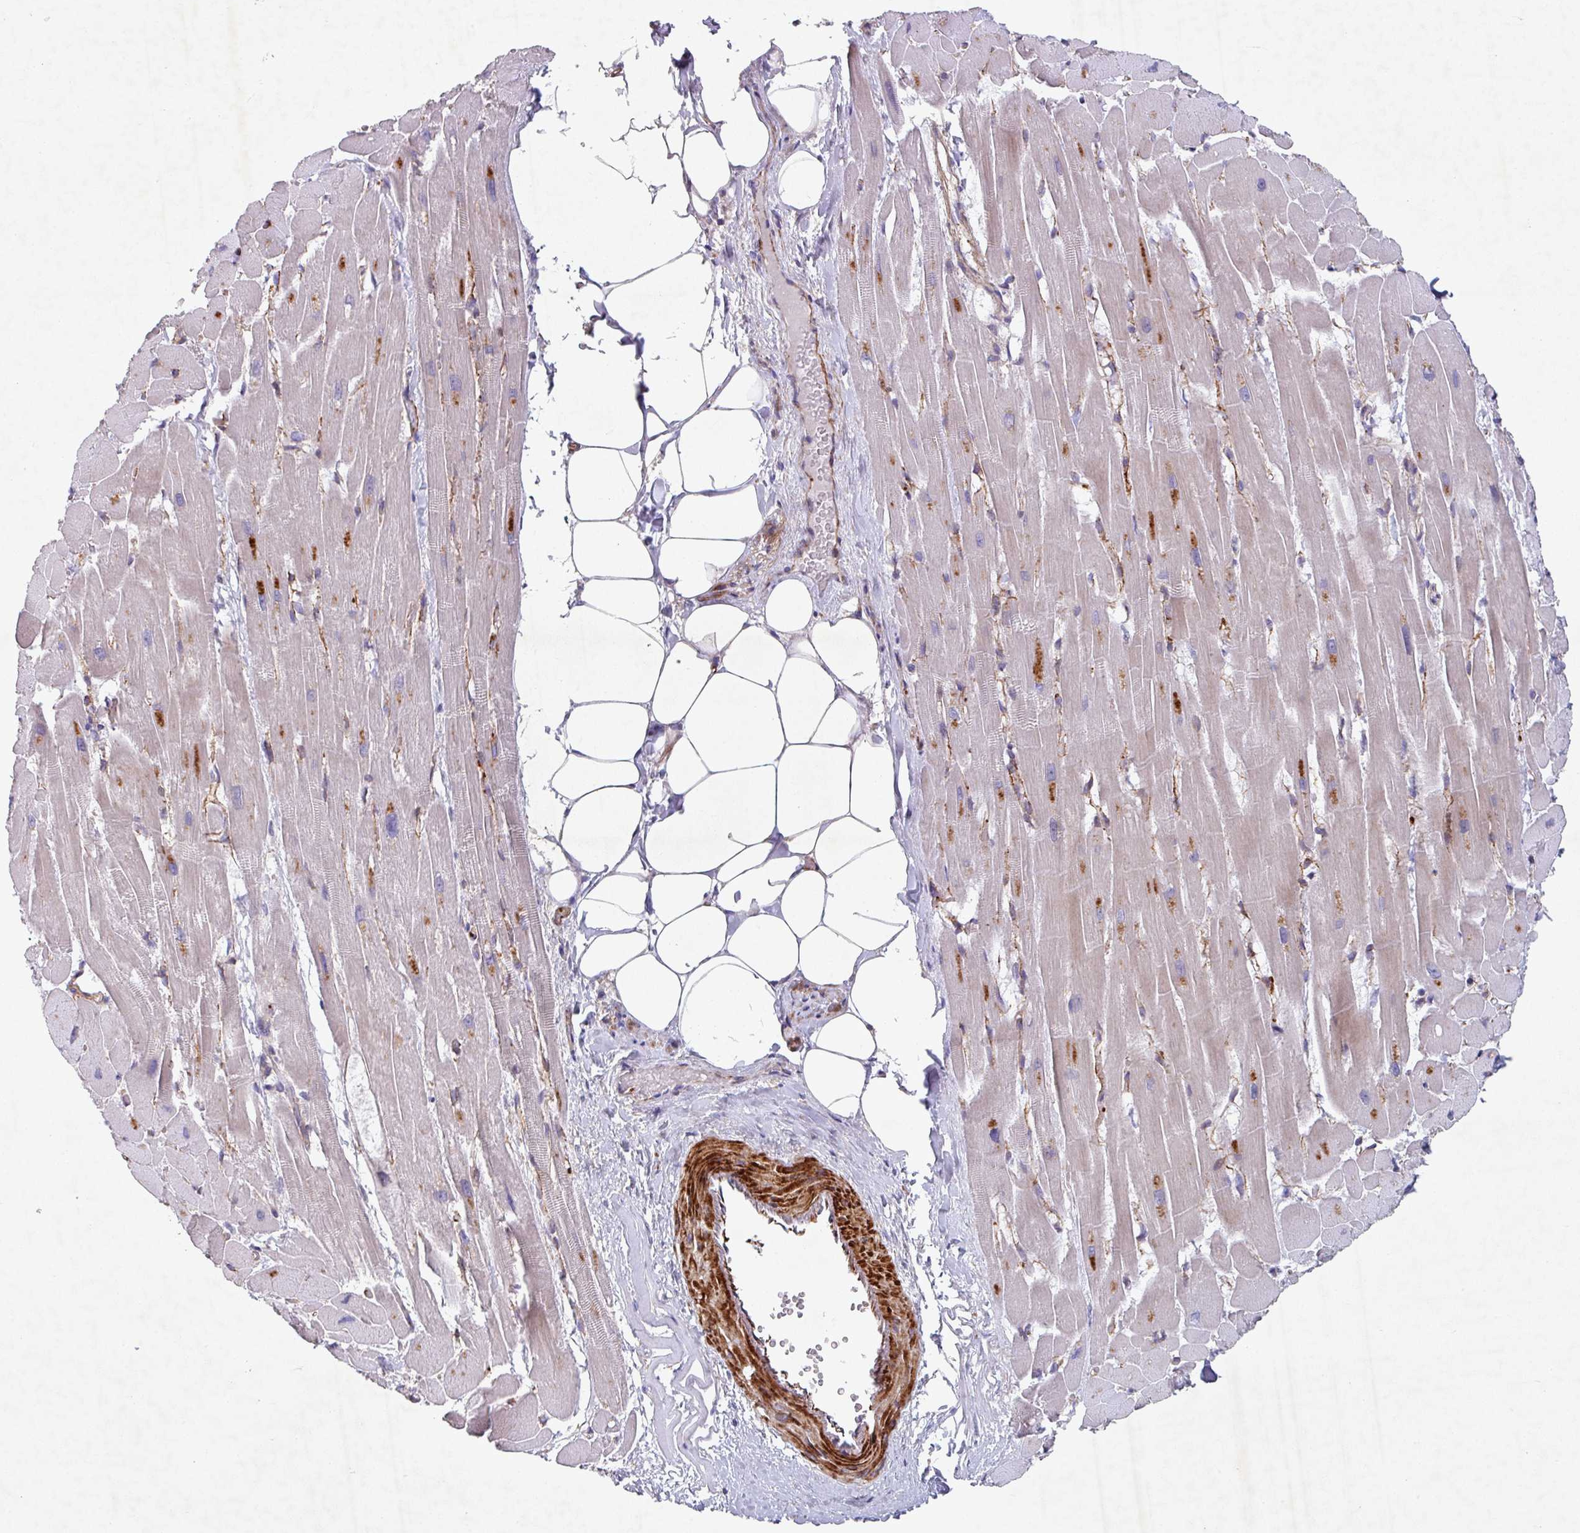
{"staining": {"intensity": "weak", "quantity": "25%-75%", "location": "cytoplasmic/membranous"}, "tissue": "heart muscle", "cell_type": "Cardiomyocytes", "image_type": "normal", "snomed": [{"axis": "morphology", "description": "Normal tissue, NOS"}, {"axis": "topography", "description": "Heart"}], "caption": "IHC histopathology image of normal human heart muscle stained for a protein (brown), which exhibits low levels of weak cytoplasmic/membranous staining in approximately 25%-75% of cardiomyocytes.", "gene": "ATP2C2", "patient": {"sex": "male", "age": 37}}